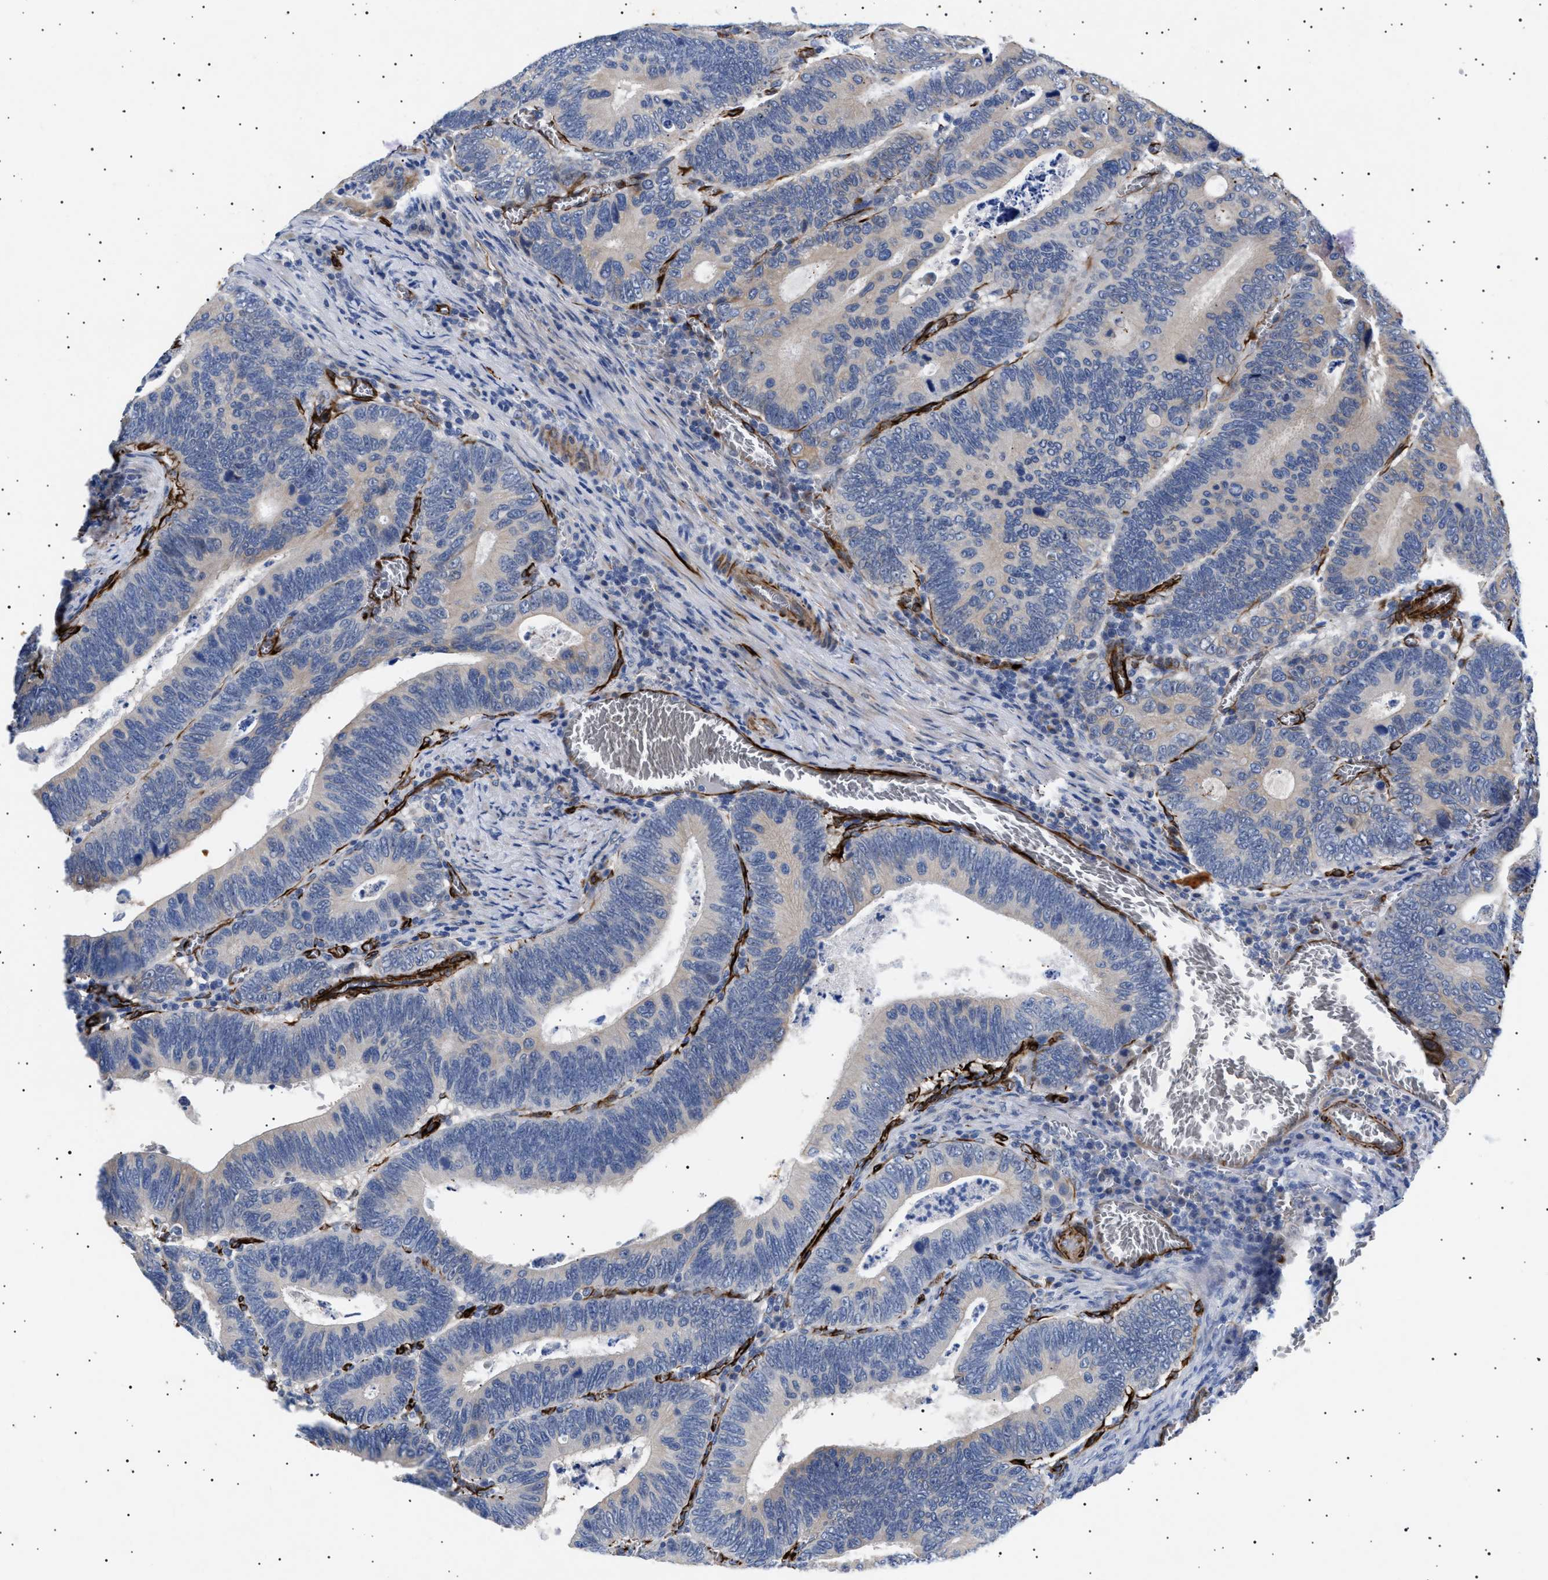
{"staining": {"intensity": "negative", "quantity": "none", "location": "none"}, "tissue": "colorectal cancer", "cell_type": "Tumor cells", "image_type": "cancer", "snomed": [{"axis": "morphology", "description": "Inflammation, NOS"}, {"axis": "morphology", "description": "Adenocarcinoma, NOS"}, {"axis": "topography", "description": "Colon"}], "caption": "Photomicrograph shows no protein expression in tumor cells of colorectal cancer (adenocarcinoma) tissue.", "gene": "OLFML2A", "patient": {"sex": "male", "age": 72}}